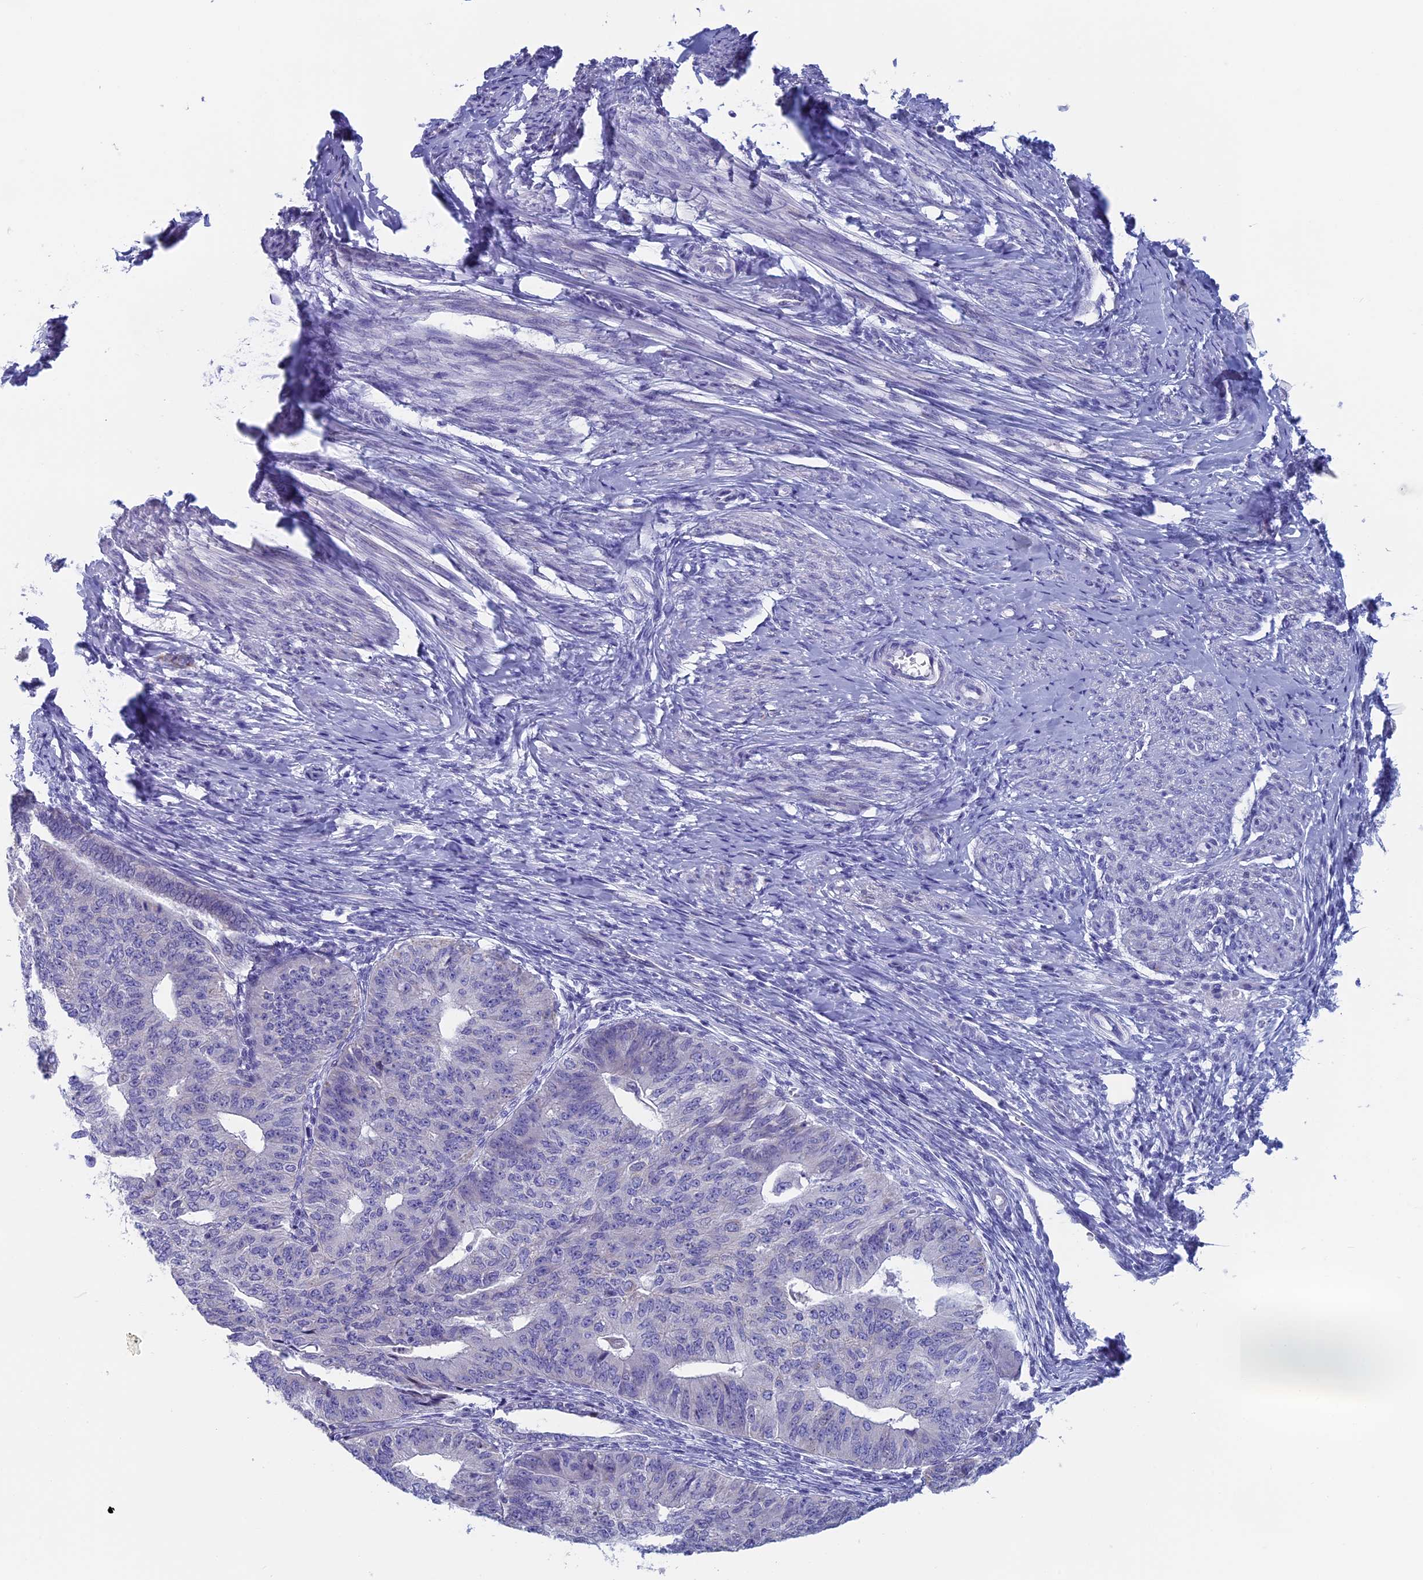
{"staining": {"intensity": "negative", "quantity": "none", "location": "none"}, "tissue": "endometrial cancer", "cell_type": "Tumor cells", "image_type": "cancer", "snomed": [{"axis": "morphology", "description": "Adenocarcinoma, NOS"}, {"axis": "topography", "description": "Endometrium"}], "caption": "Tumor cells are negative for protein expression in human adenocarcinoma (endometrial).", "gene": "NIBAN3", "patient": {"sex": "female", "age": 32}}